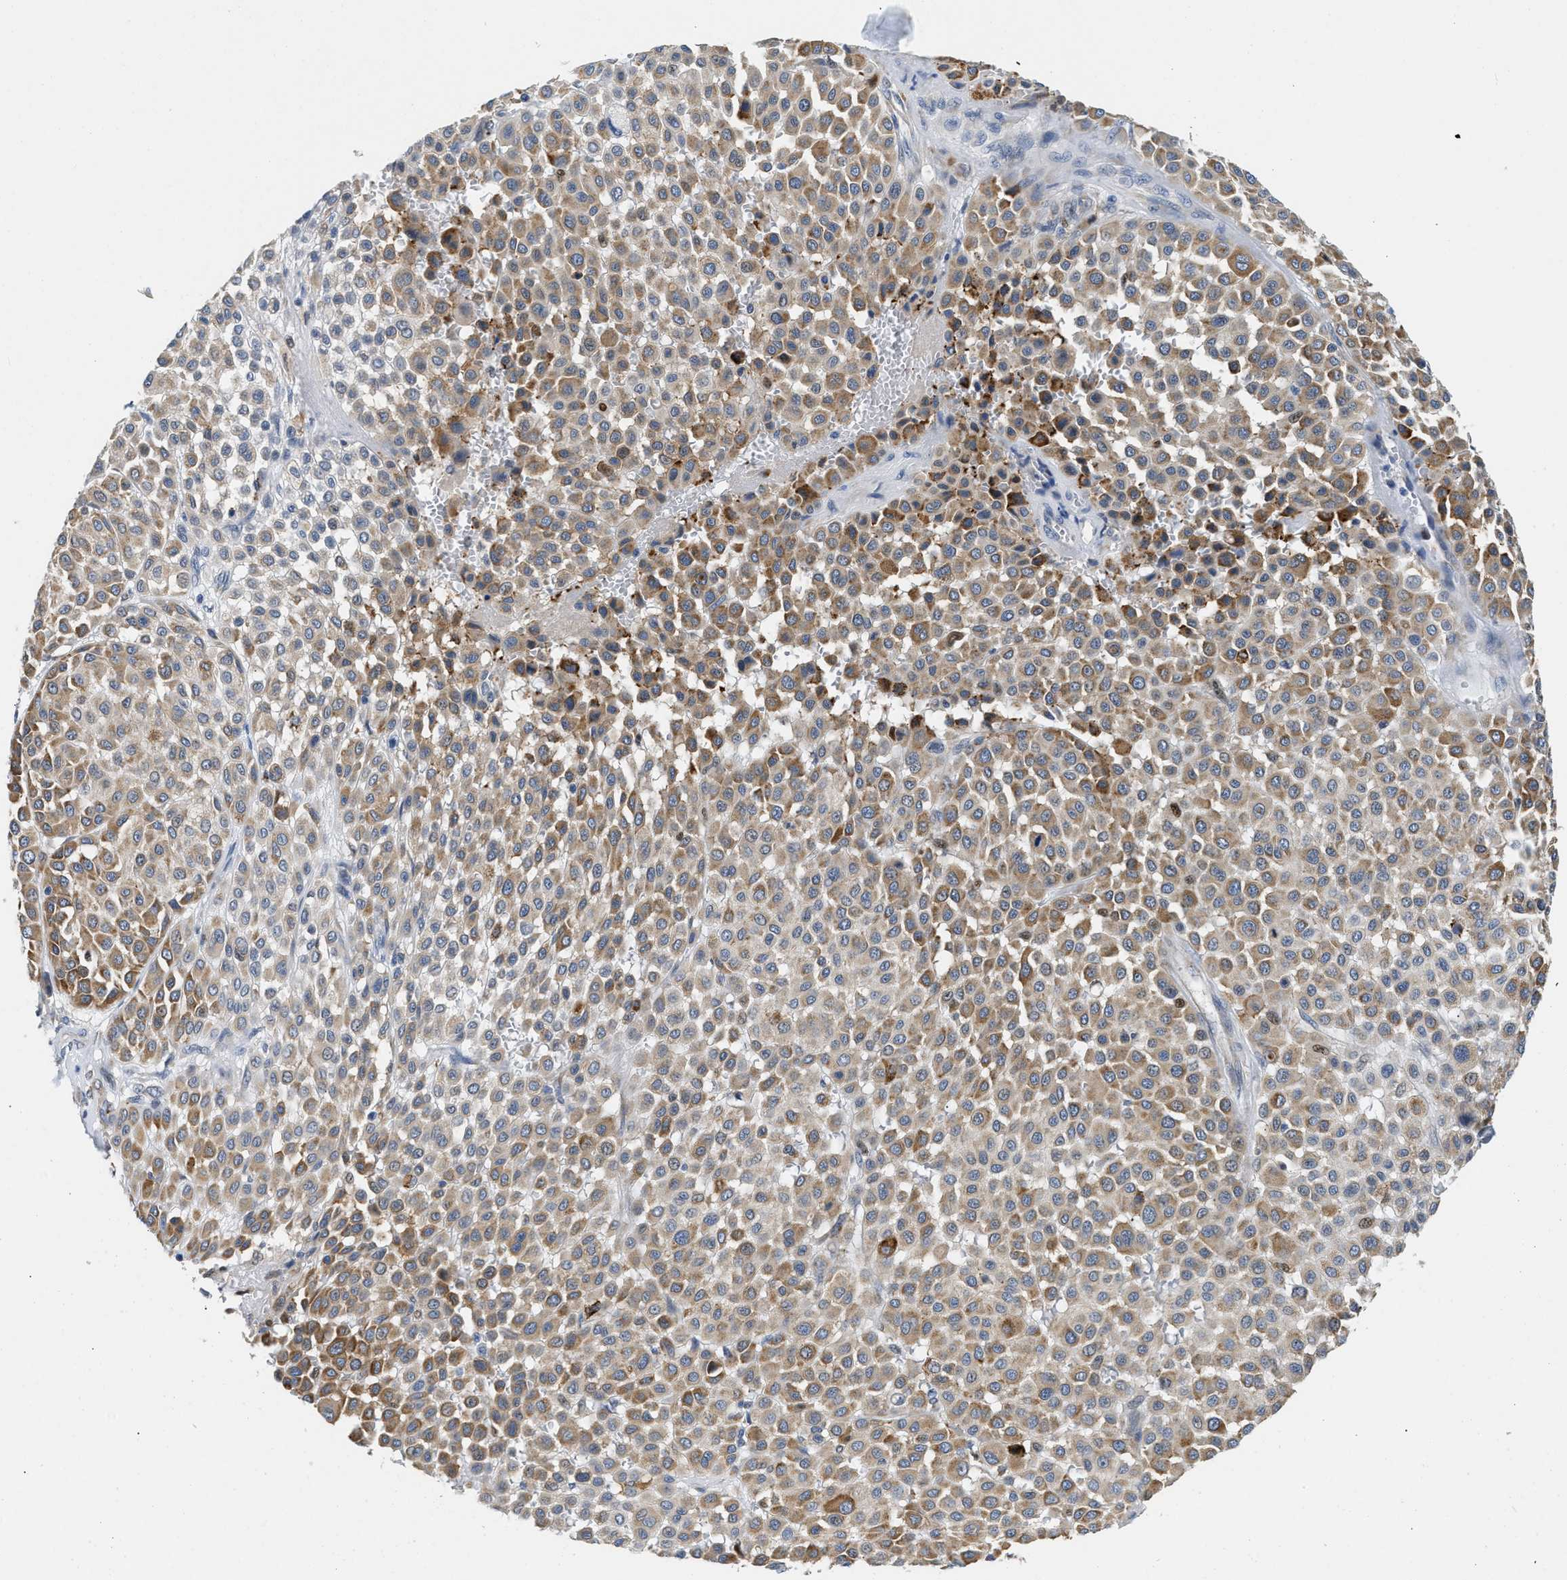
{"staining": {"intensity": "weak", "quantity": ">75%", "location": "cytoplasmic/membranous"}, "tissue": "melanoma", "cell_type": "Tumor cells", "image_type": "cancer", "snomed": [{"axis": "morphology", "description": "Malignant melanoma, Metastatic site"}, {"axis": "topography", "description": "Soft tissue"}], "caption": "Immunohistochemistry (IHC) of human malignant melanoma (metastatic site) demonstrates low levels of weak cytoplasmic/membranous positivity in about >75% of tumor cells.", "gene": "PPM1L", "patient": {"sex": "male", "age": 41}}